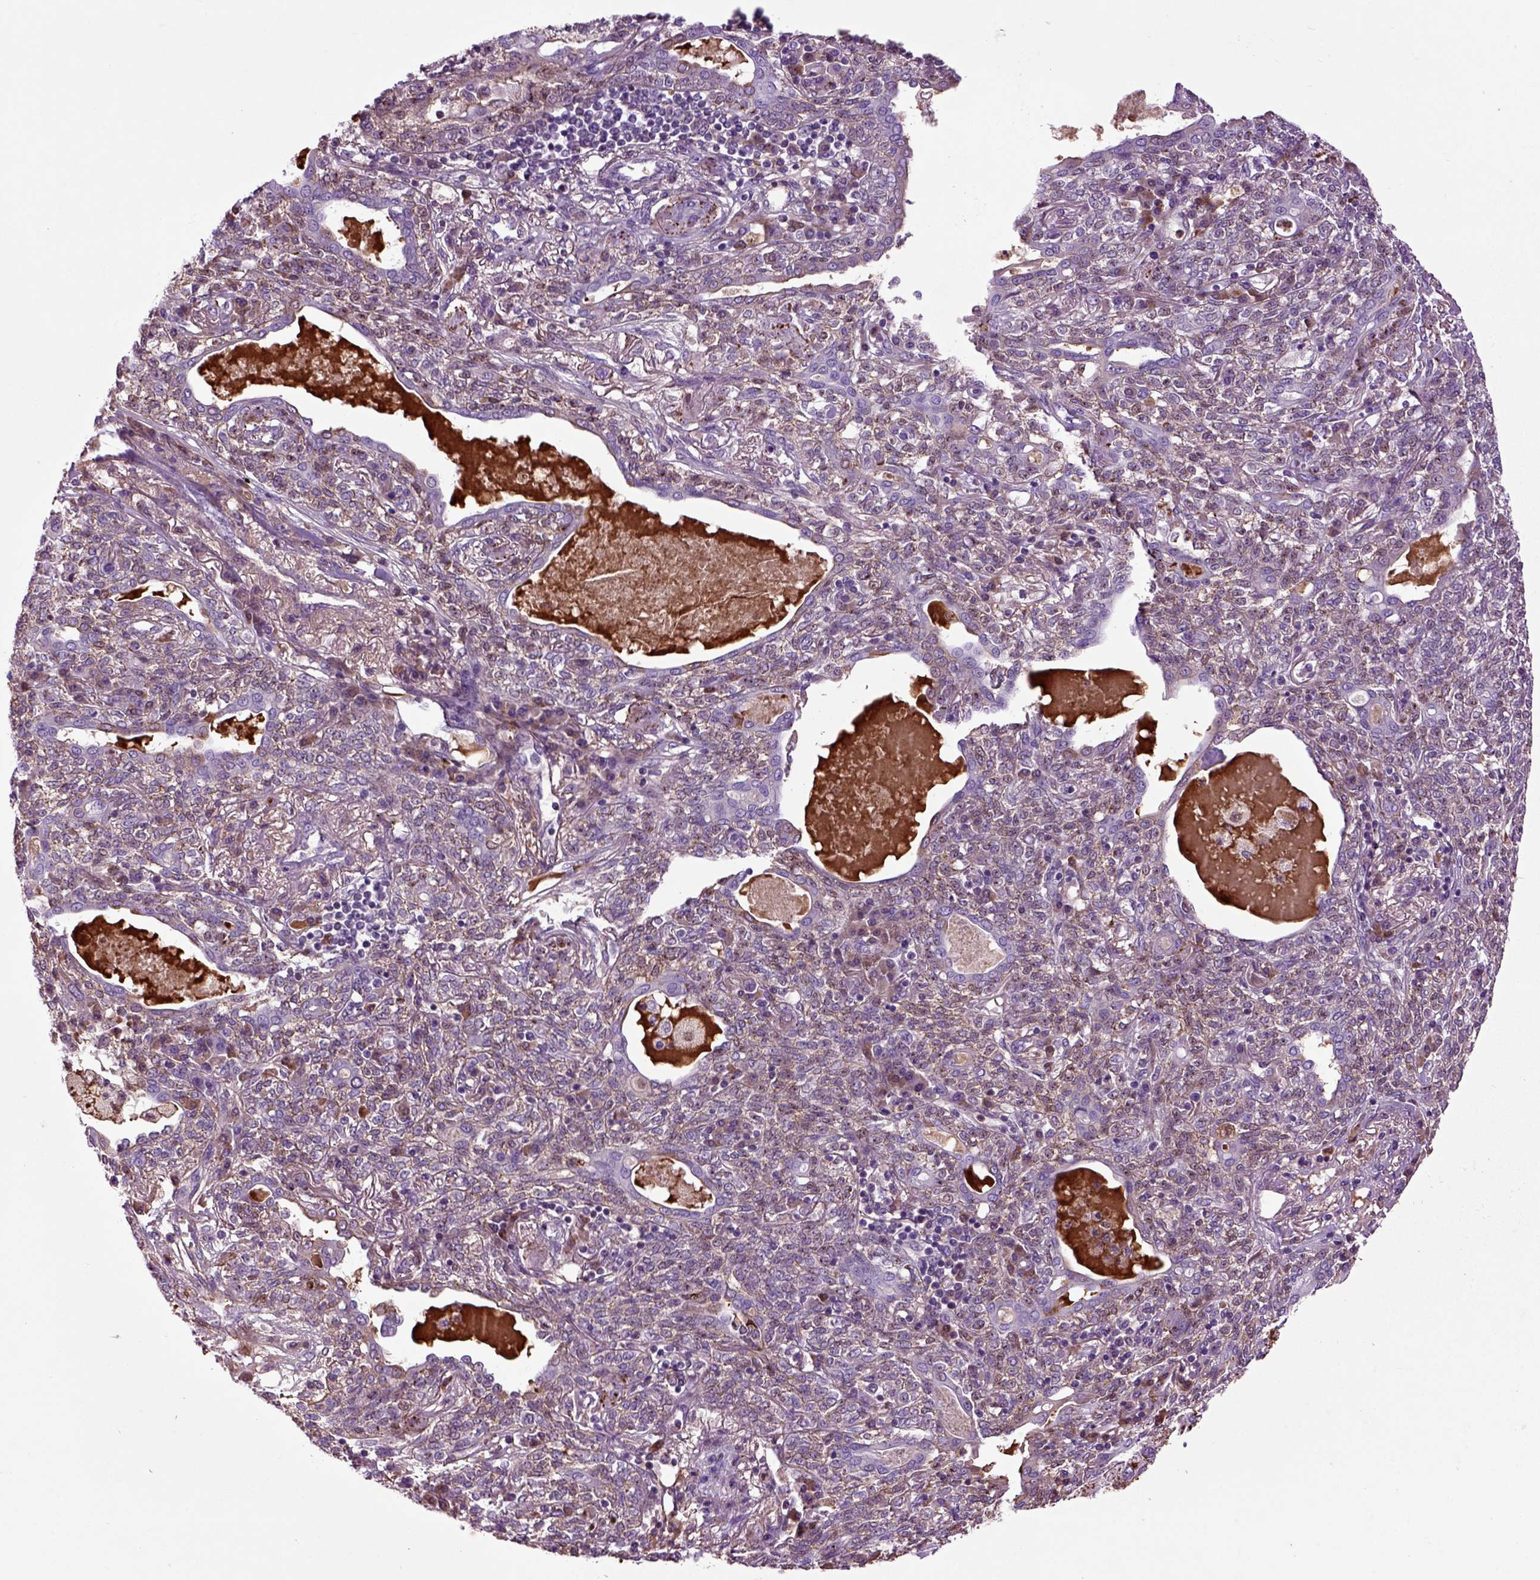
{"staining": {"intensity": "strong", "quantity": "<25%", "location": "cytoplasmic/membranous"}, "tissue": "lung cancer", "cell_type": "Tumor cells", "image_type": "cancer", "snomed": [{"axis": "morphology", "description": "Squamous cell carcinoma, NOS"}, {"axis": "topography", "description": "Lung"}], "caption": "Immunohistochemical staining of human squamous cell carcinoma (lung) demonstrates medium levels of strong cytoplasmic/membranous positivity in approximately <25% of tumor cells. The staining was performed using DAB (3,3'-diaminobenzidine), with brown indicating positive protein expression. Nuclei are stained blue with hematoxylin.", "gene": "SPON1", "patient": {"sex": "female", "age": 70}}